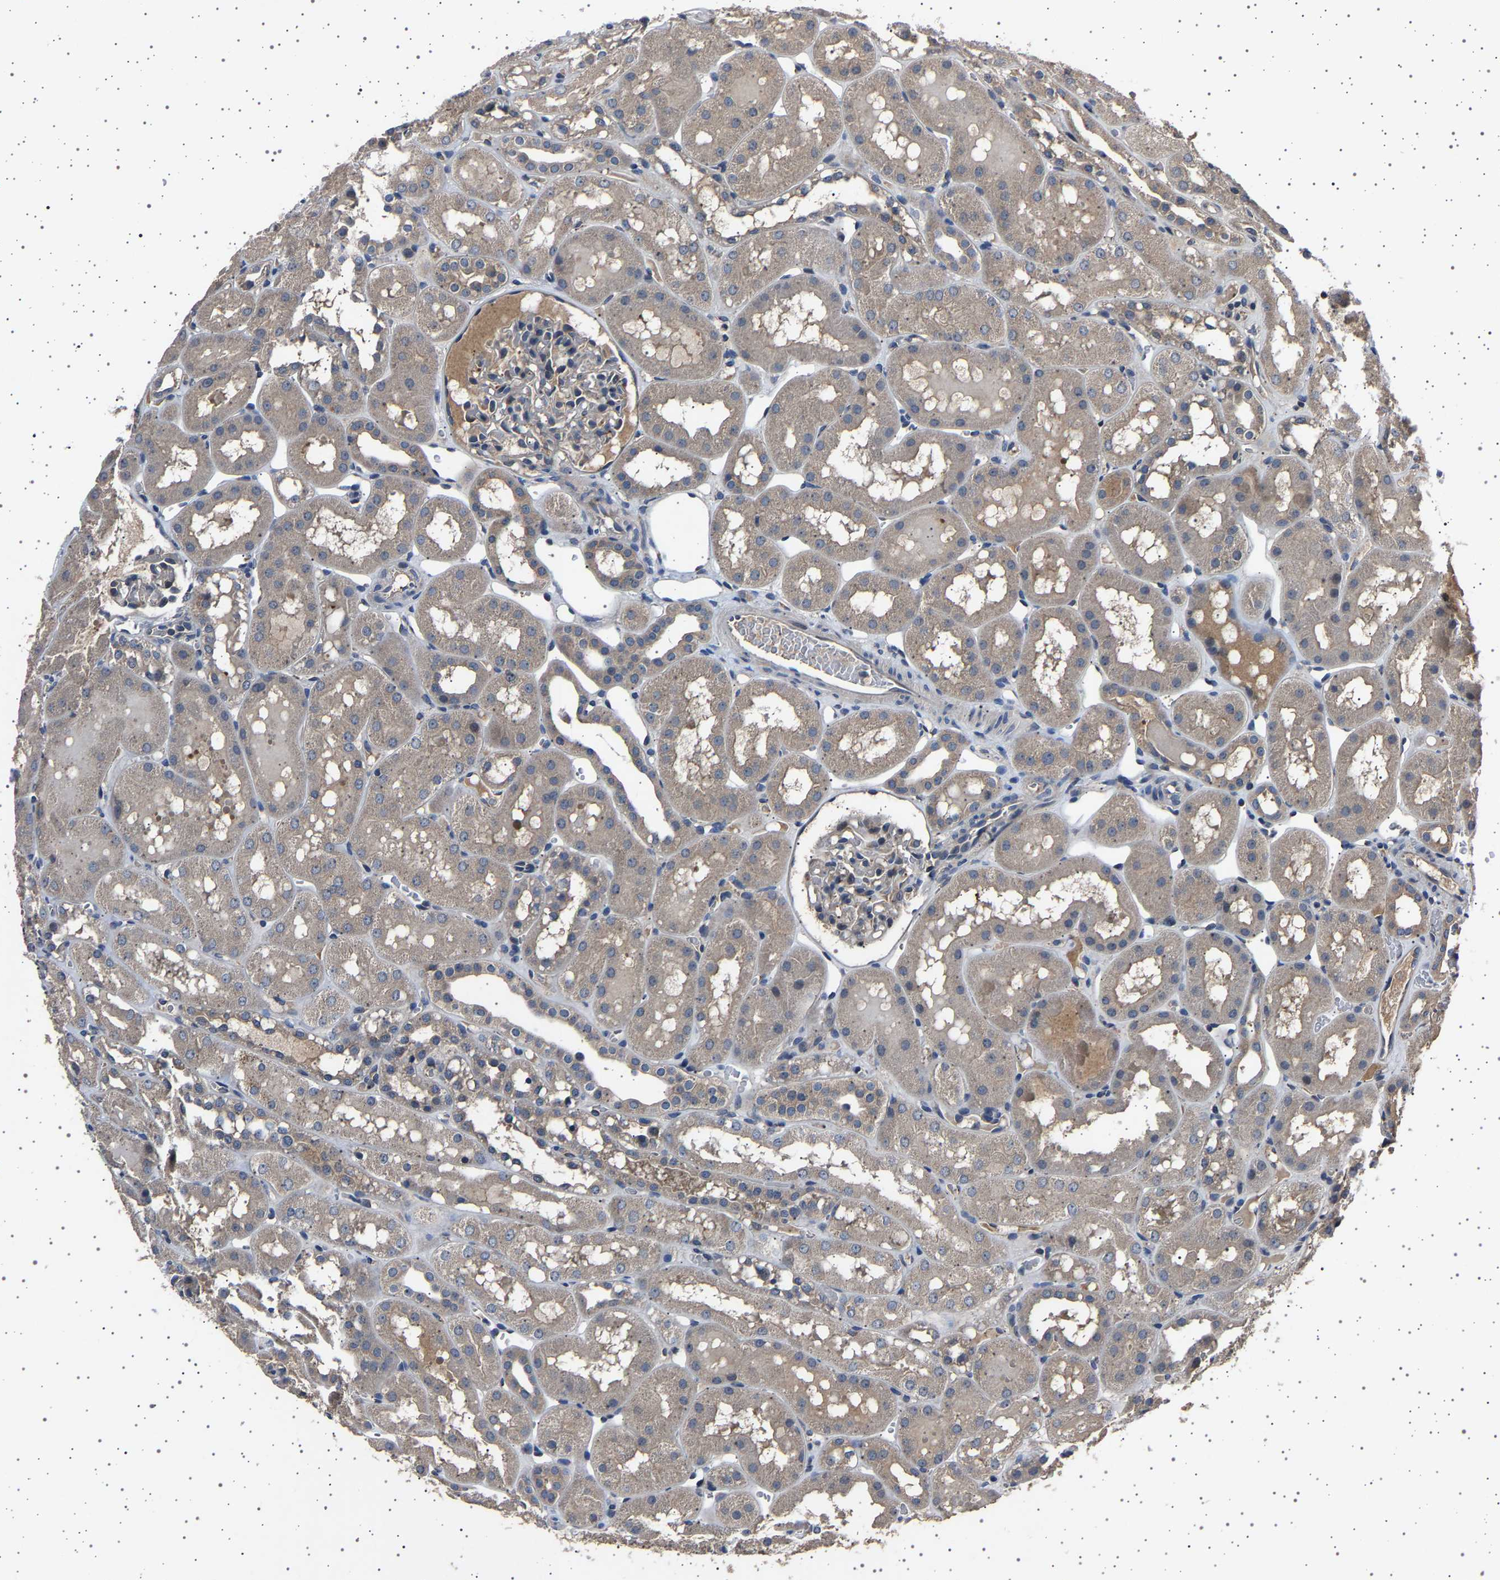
{"staining": {"intensity": "weak", "quantity": "<25%", "location": "cytoplasmic/membranous"}, "tissue": "kidney", "cell_type": "Cells in glomeruli", "image_type": "normal", "snomed": [{"axis": "morphology", "description": "Normal tissue, NOS"}, {"axis": "topography", "description": "Kidney"}, {"axis": "topography", "description": "Urinary bladder"}], "caption": "Immunohistochemistry histopathology image of normal kidney: kidney stained with DAB (3,3'-diaminobenzidine) exhibits no significant protein positivity in cells in glomeruli.", "gene": "NCKAP1", "patient": {"sex": "male", "age": 16}}